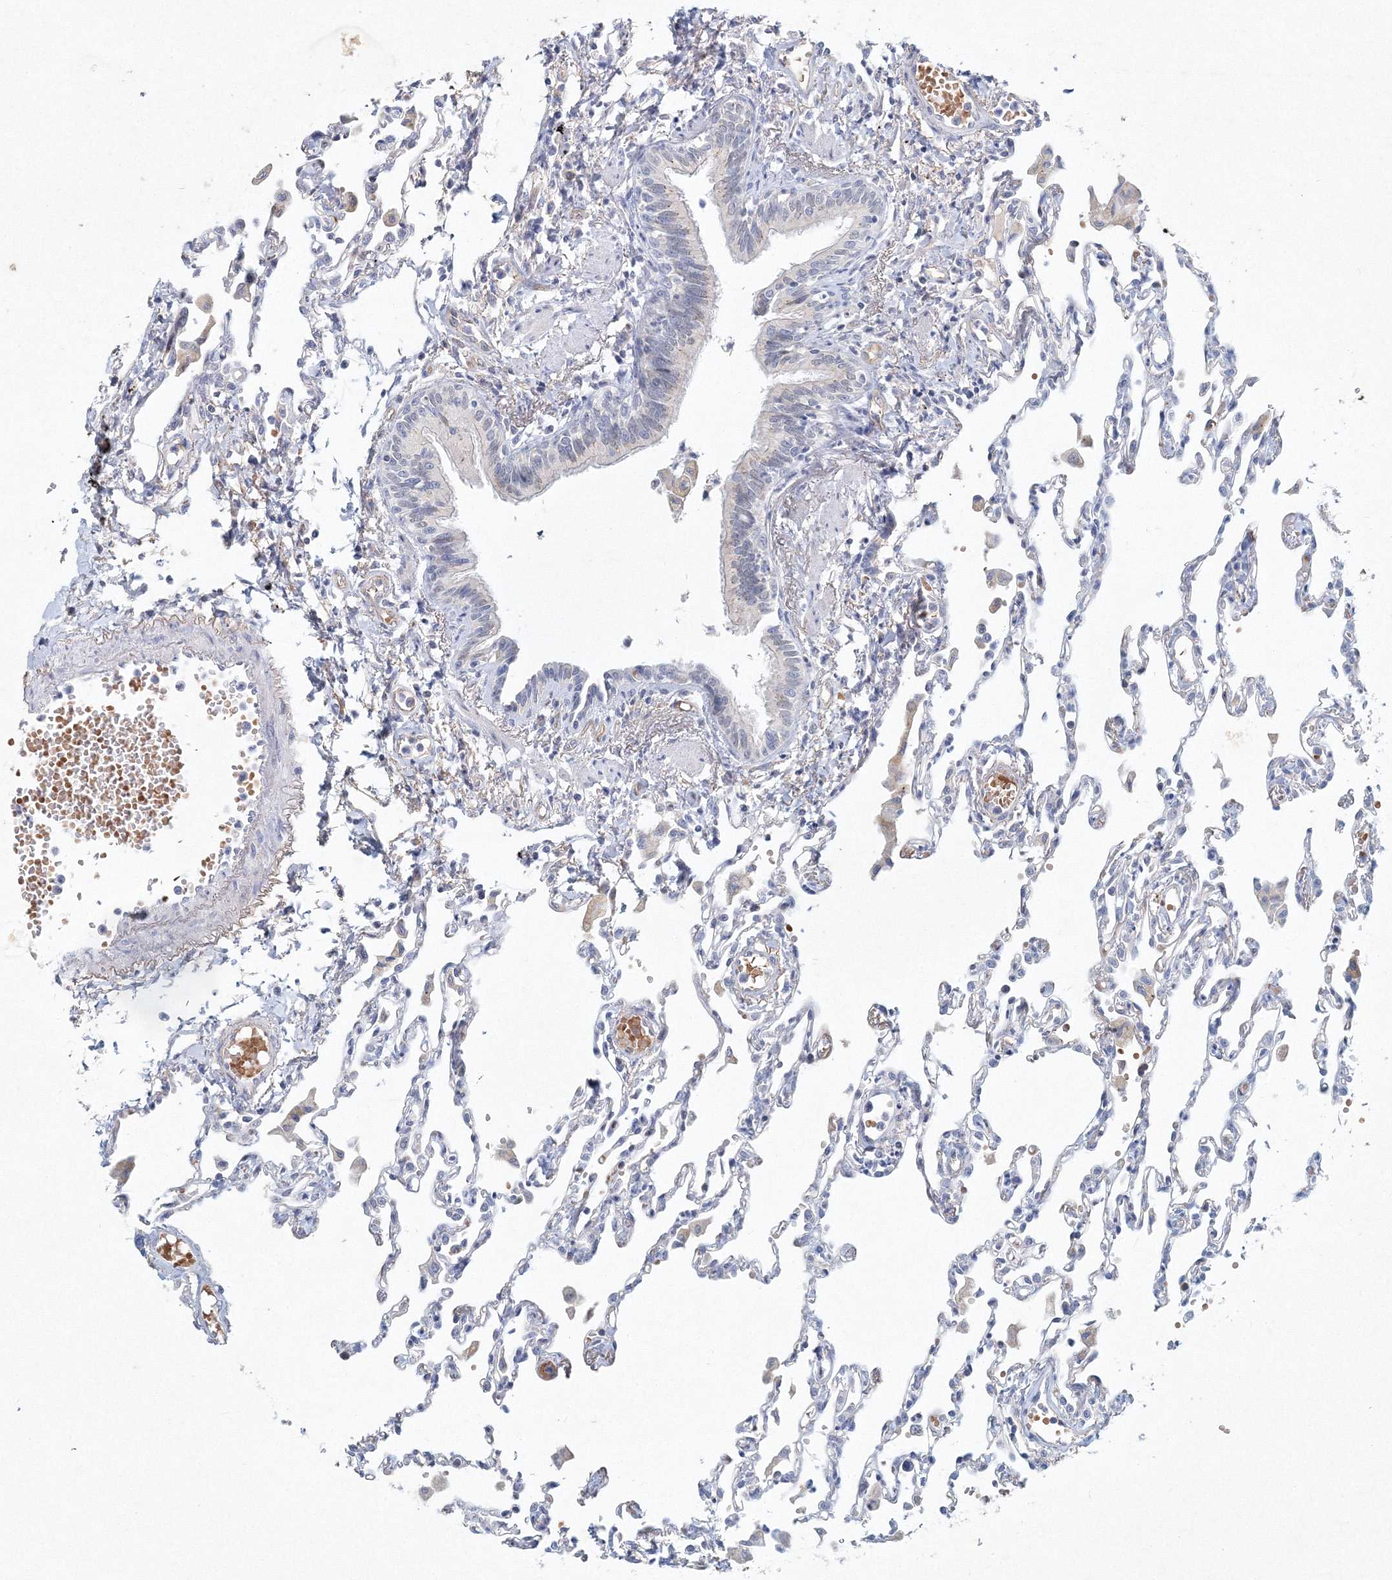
{"staining": {"intensity": "negative", "quantity": "none", "location": "none"}, "tissue": "lung", "cell_type": "Alveolar cells", "image_type": "normal", "snomed": [{"axis": "morphology", "description": "Normal tissue, NOS"}, {"axis": "topography", "description": "Bronchus"}, {"axis": "topography", "description": "Lung"}], "caption": "Protein analysis of unremarkable lung displays no significant staining in alveolar cells. The staining is performed using DAB brown chromogen with nuclei counter-stained in using hematoxylin.", "gene": "SH3BP5", "patient": {"sex": "female", "age": 49}}